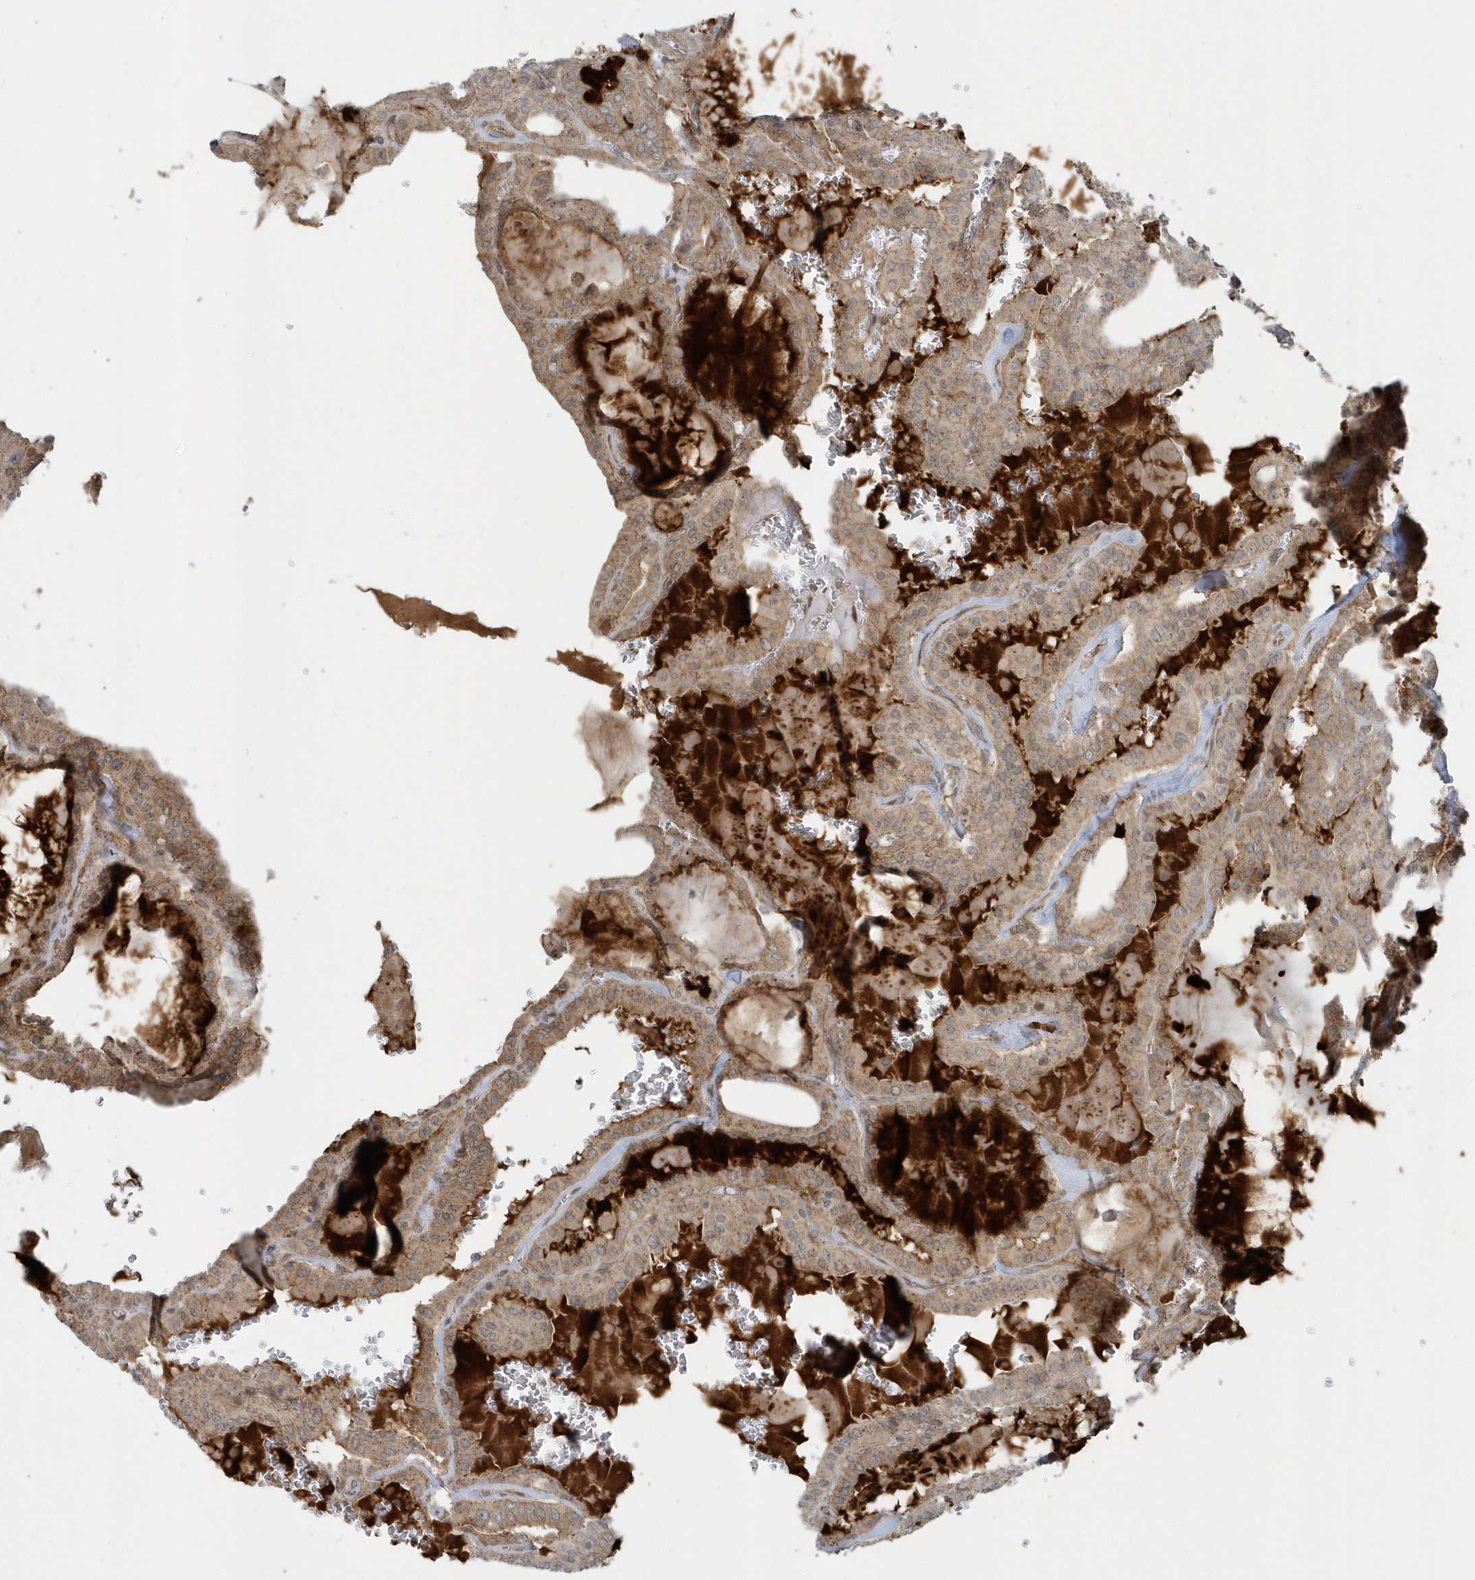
{"staining": {"intensity": "moderate", "quantity": ">75%", "location": "cytoplasmic/membranous"}, "tissue": "thyroid cancer", "cell_type": "Tumor cells", "image_type": "cancer", "snomed": [{"axis": "morphology", "description": "Papillary adenocarcinoma, NOS"}, {"axis": "topography", "description": "Thyroid gland"}], "caption": "Protein expression analysis of human thyroid cancer reveals moderate cytoplasmic/membranous staining in approximately >75% of tumor cells.", "gene": "STIM2", "patient": {"sex": "male", "age": 52}}